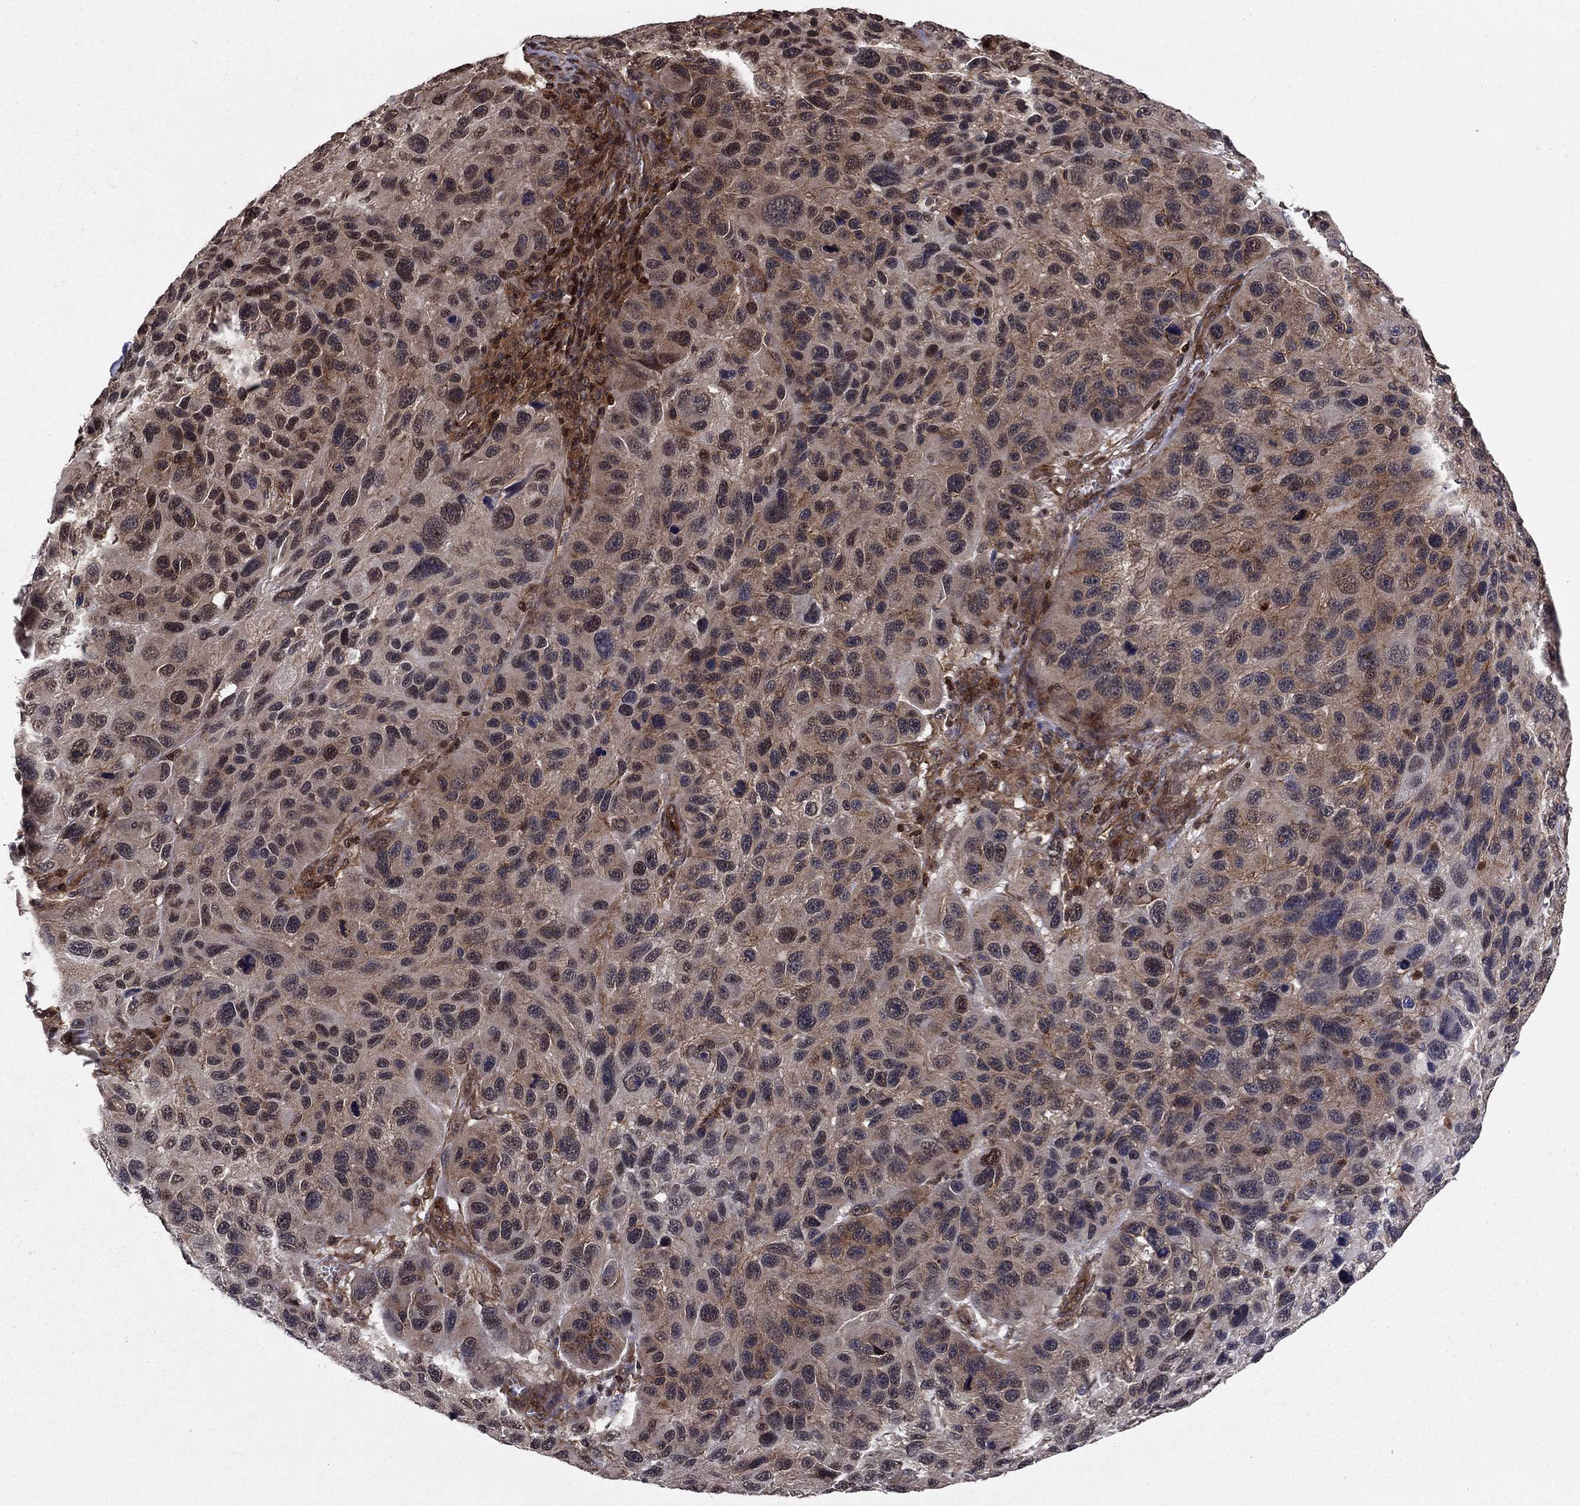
{"staining": {"intensity": "negative", "quantity": "none", "location": "none"}, "tissue": "melanoma", "cell_type": "Tumor cells", "image_type": "cancer", "snomed": [{"axis": "morphology", "description": "Malignant melanoma, NOS"}, {"axis": "topography", "description": "Skin"}], "caption": "Immunohistochemical staining of human melanoma demonstrates no significant positivity in tumor cells.", "gene": "SSX2IP", "patient": {"sex": "male", "age": 53}}